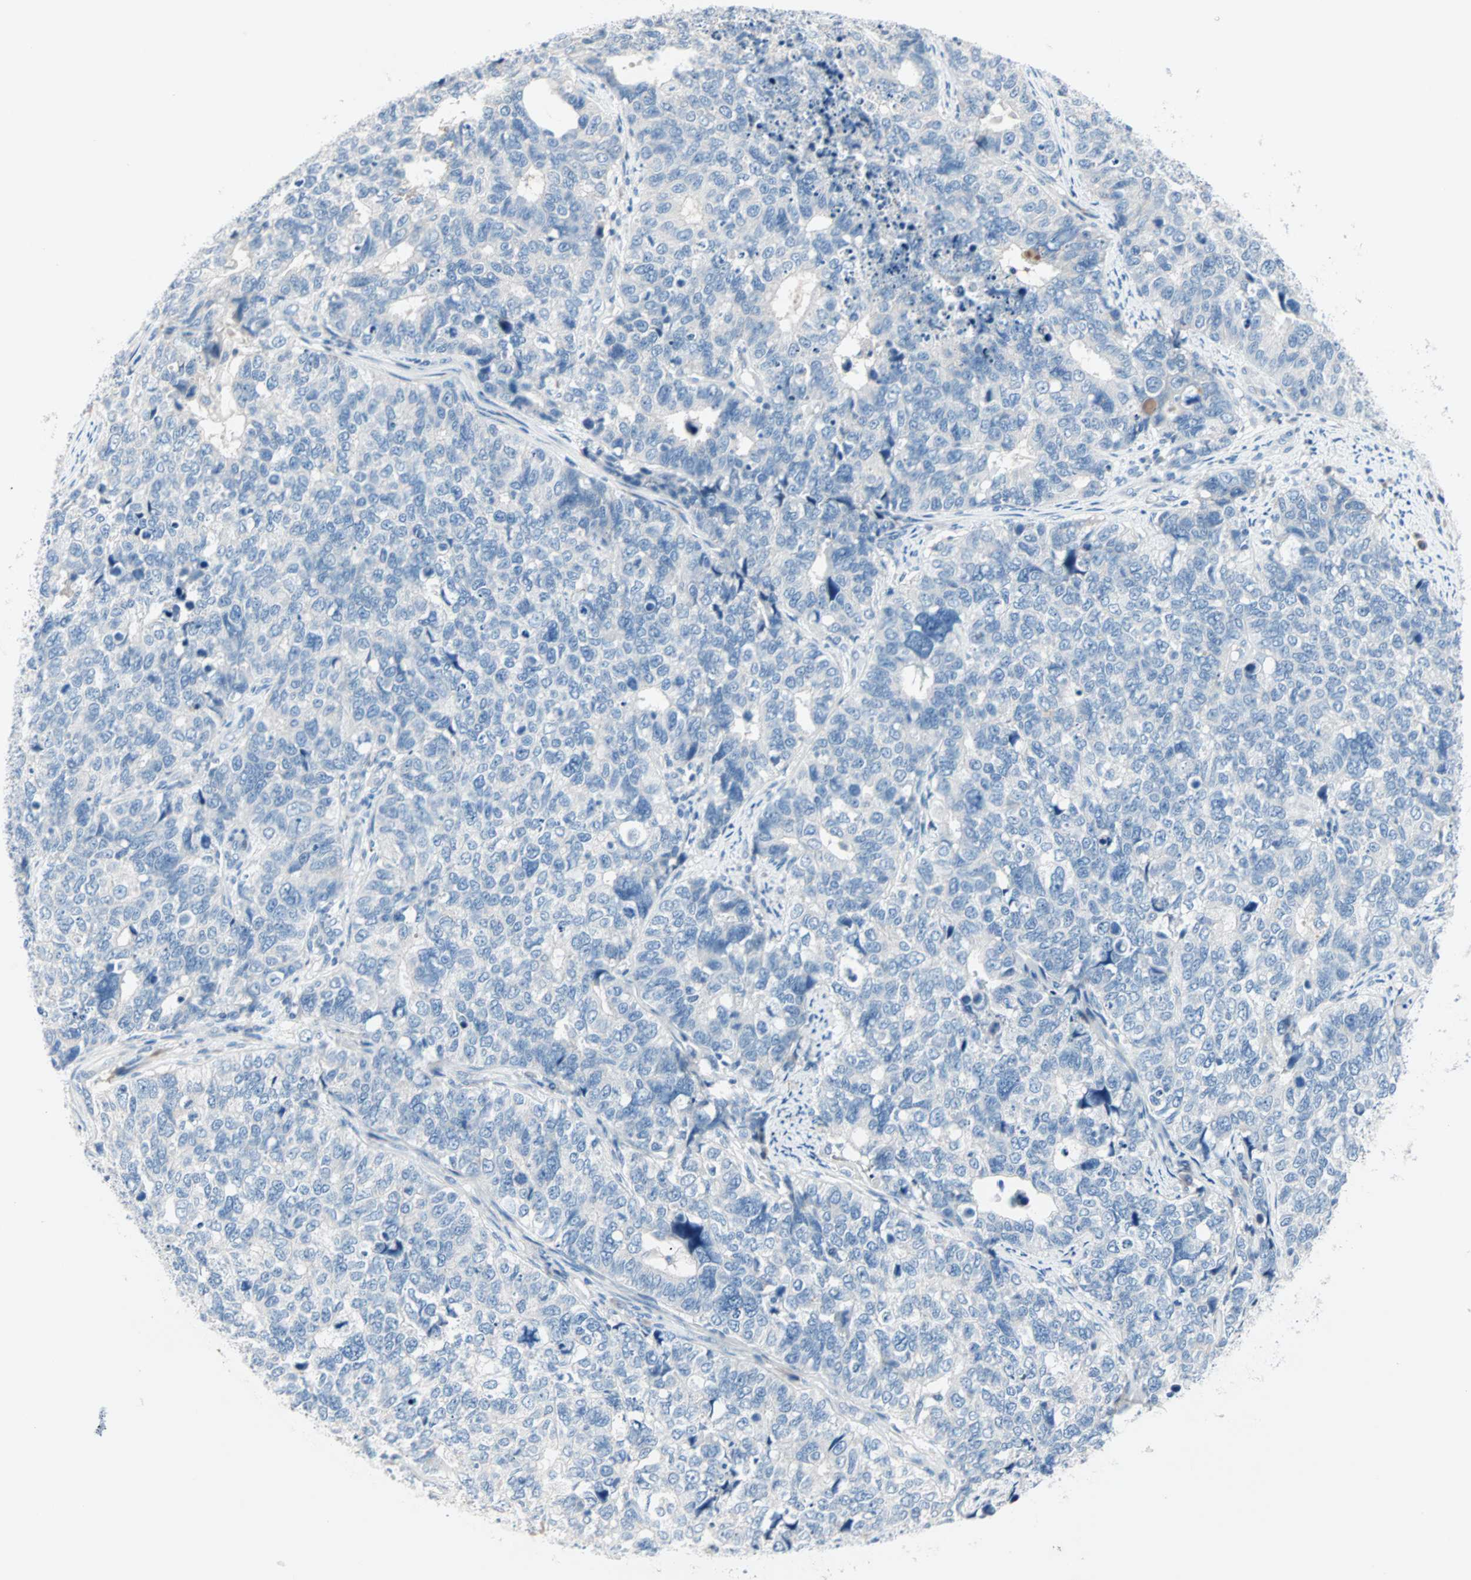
{"staining": {"intensity": "negative", "quantity": "none", "location": "none"}, "tissue": "cervical cancer", "cell_type": "Tumor cells", "image_type": "cancer", "snomed": [{"axis": "morphology", "description": "Squamous cell carcinoma, NOS"}, {"axis": "topography", "description": "Cervix"}], "caption": "An immunohistochemistry histopathology image of cervical cancer (squamous cell carcinoma) is shown. There is no staining in tumor cells of cervical cancer (squamous cell carcinoma). (DAB immunohistochemistry (IHC), high magnification).", "gene": "NEFH", "patient": {"sex": "female", "age": 63}}